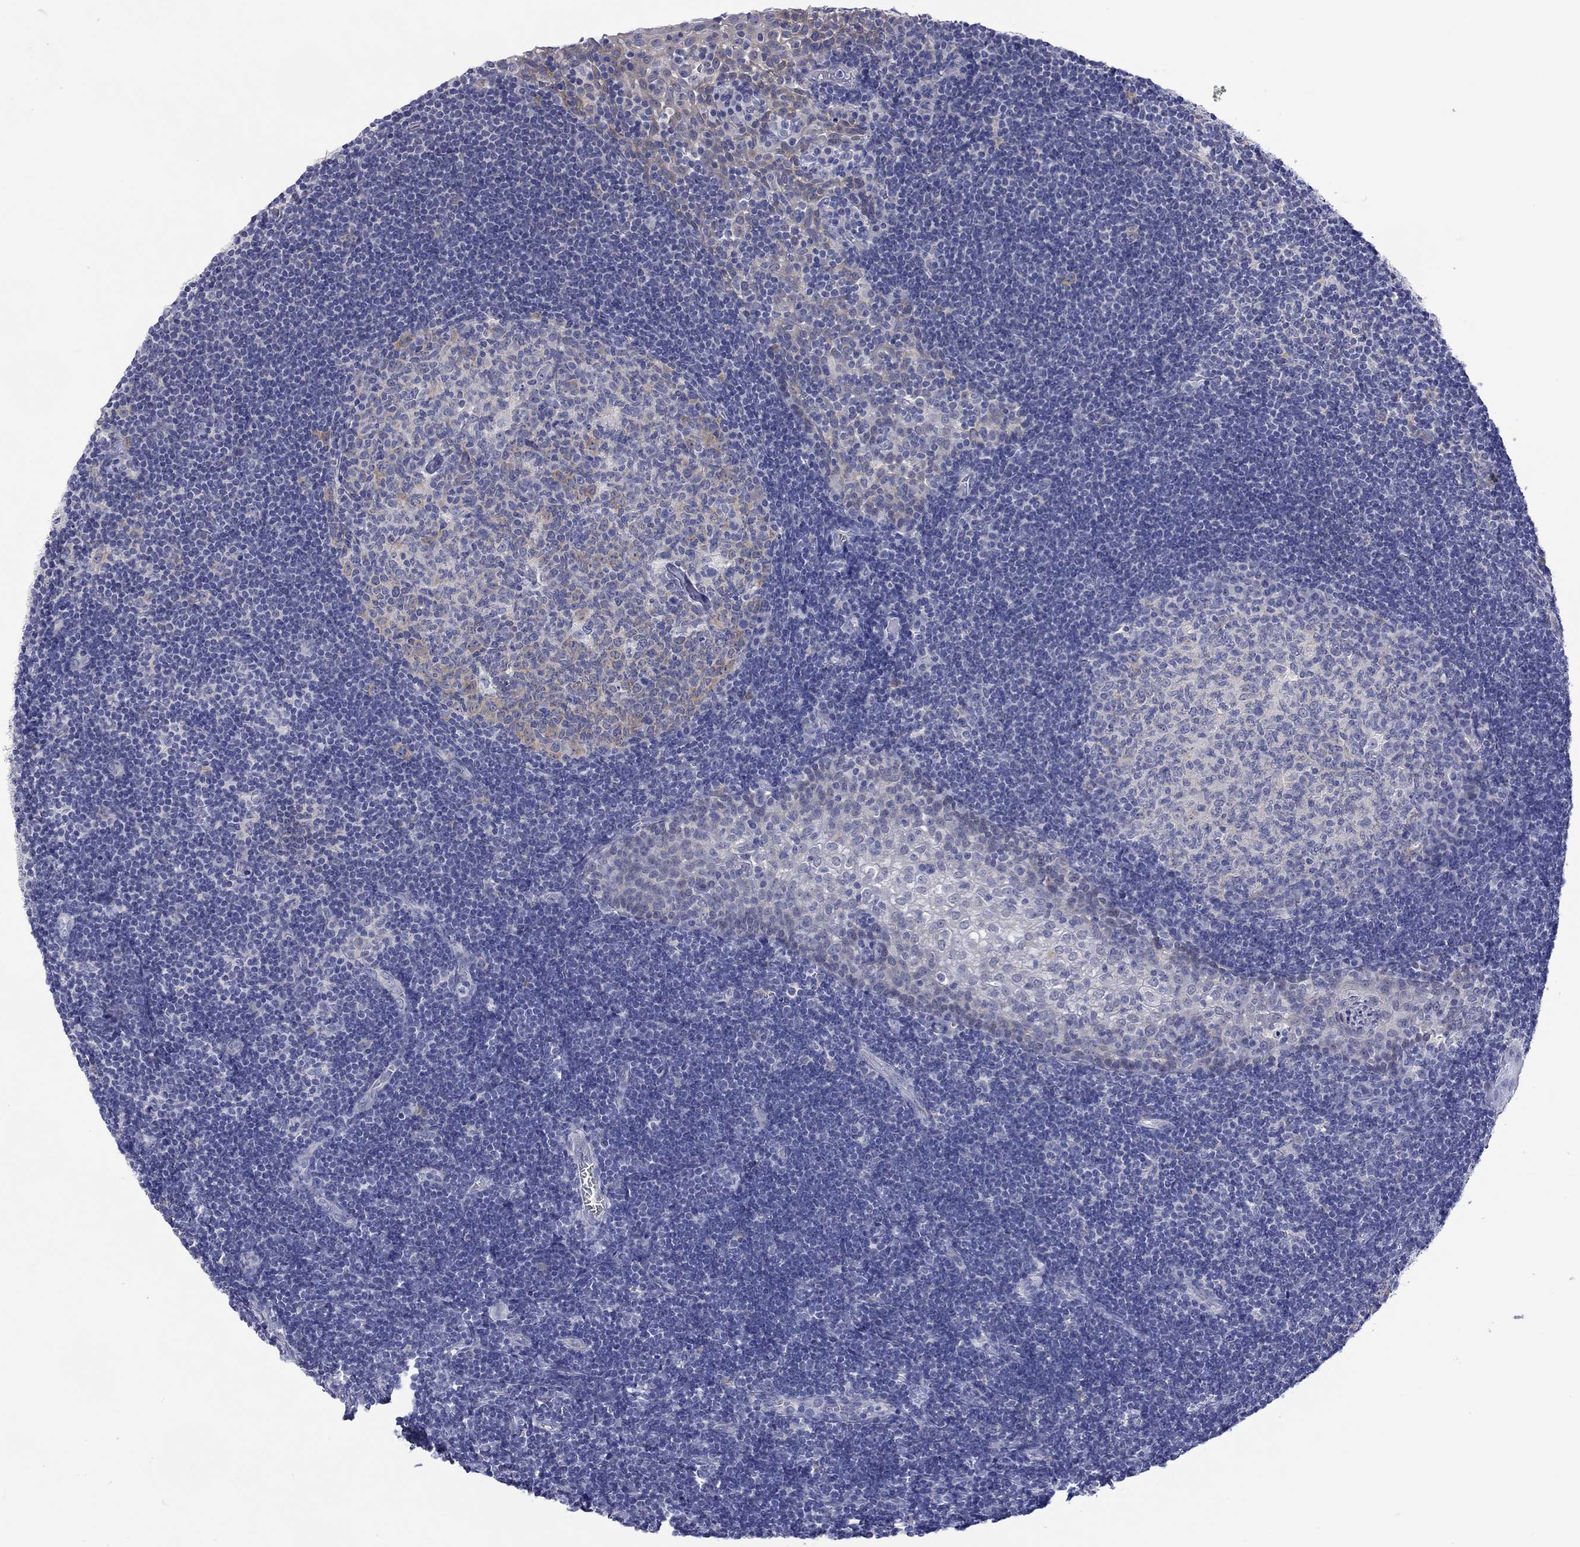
{"staining": {"intensity": "weak", "quantity": "<25%", "location": "cytoplasmic/membranous"}, "tissue": "tonsil", "cell_type": "Germinal center cells", "image_type": "normal", "snomed": [{"axis": "morphology", "description": "Normal tissue, NOS"}, {"axis": "topography", "description": "Tonsil"}], "caption": "Photomicrograph shows no protein staining in germinal center cells of benign tonsil. (Stains: DAB (3,3'-diaminobenzidine) immunohistochemistry with hematoxylin counter stain, Microscopy: brightfield microscopy at high magnification).", "gene": "CERS1", "patient": {"sex": "female", "age": 13}}